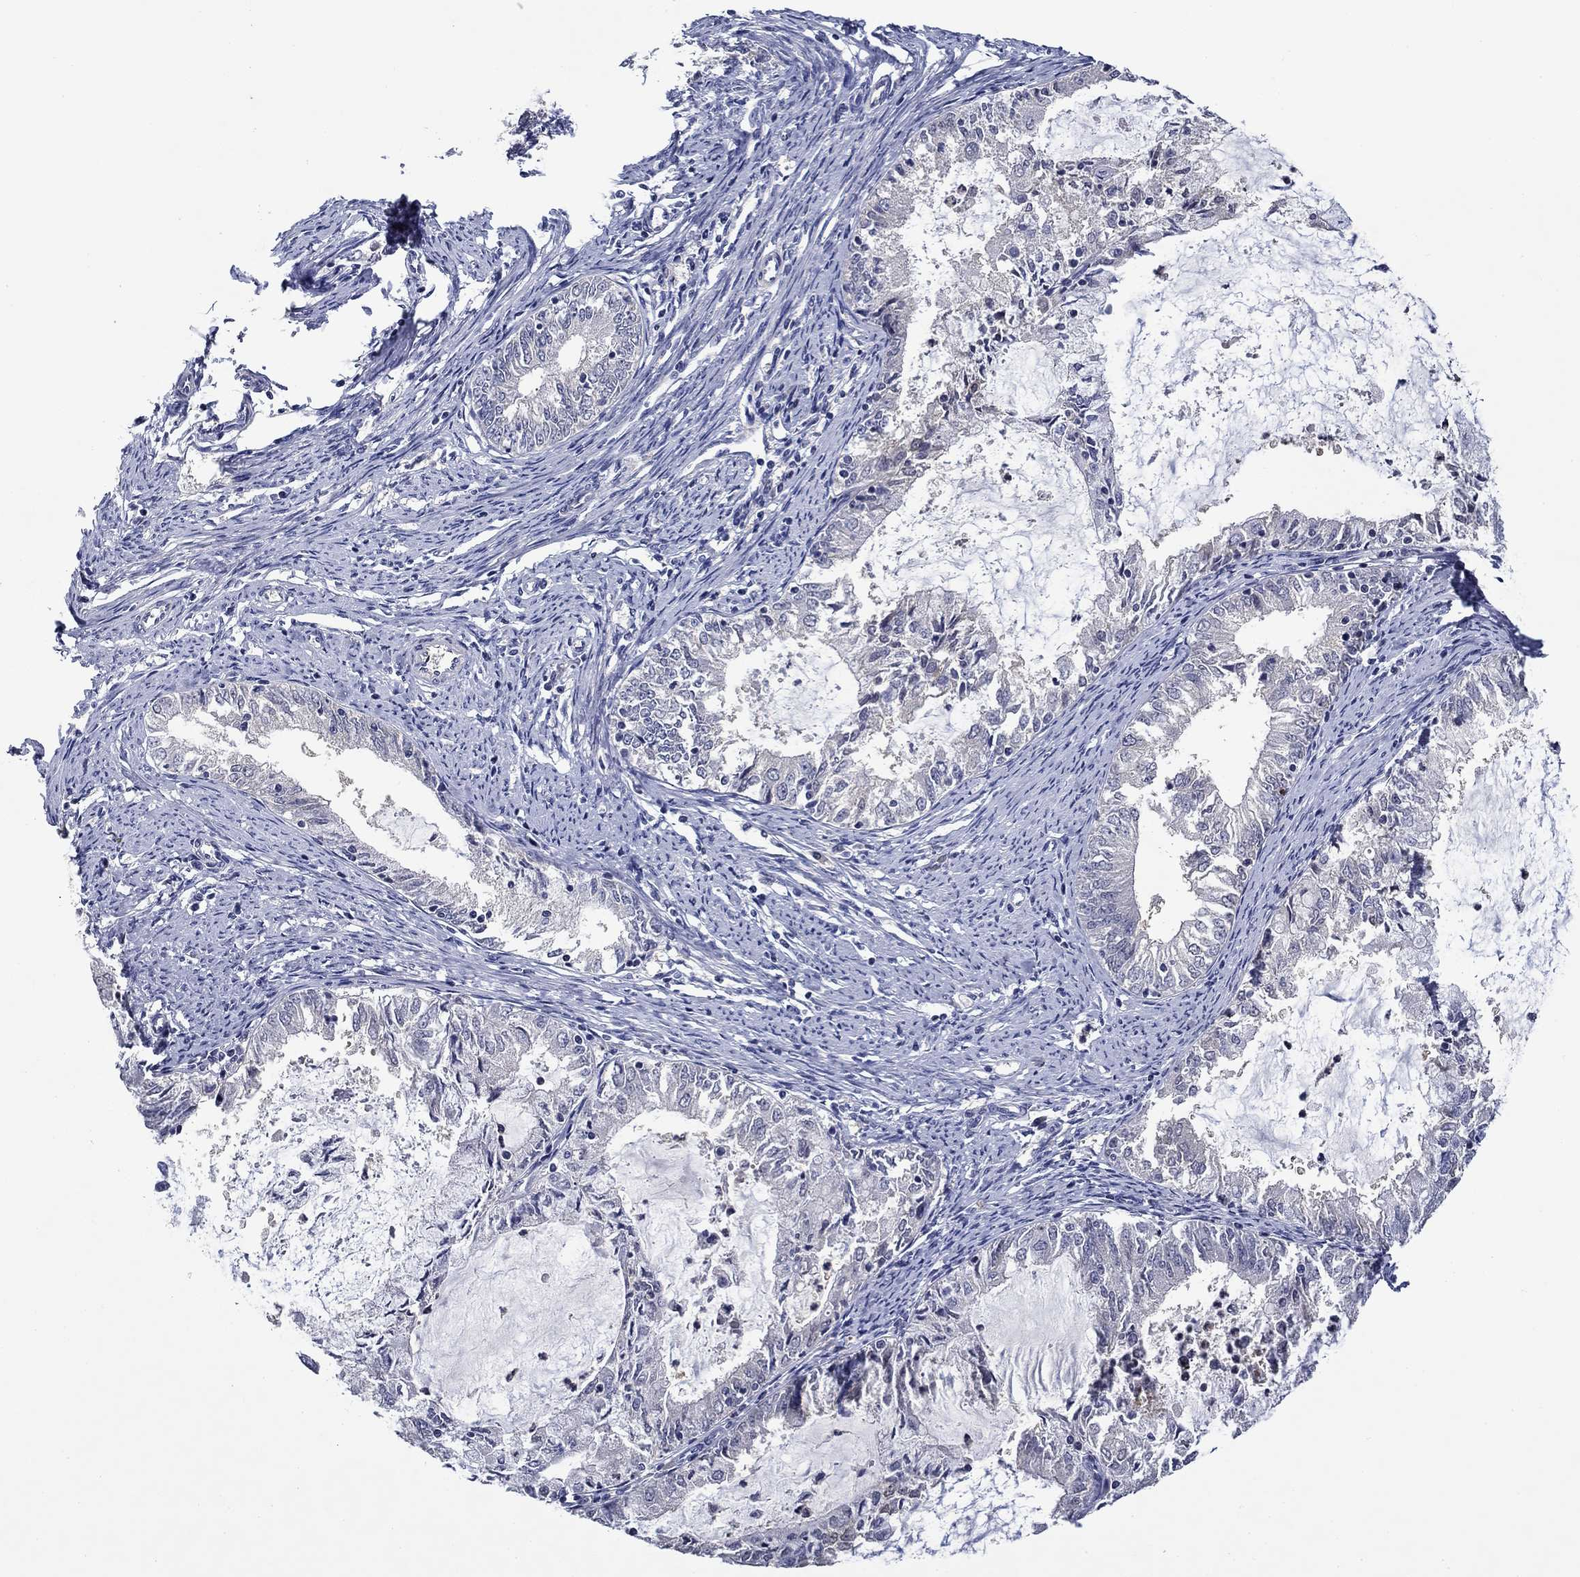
{"staining": {"intensity": "negative", "quantity": "none", "location": "none"}, "tissue": "endometrial cancer", "cell_type": "Tumor cells", "image_type": "cancer", "snomed": [{"axis": "morphology", "description": "Adenocarcinoma, NOS"}, {"axis": "topography", "description": "Endometrium"}], "caption": "Tumor cells show no significant positivity in adenocarcinoma (endometrial).", "gene": "DDTL", "patient": {"sex": "female", "age": 57}}